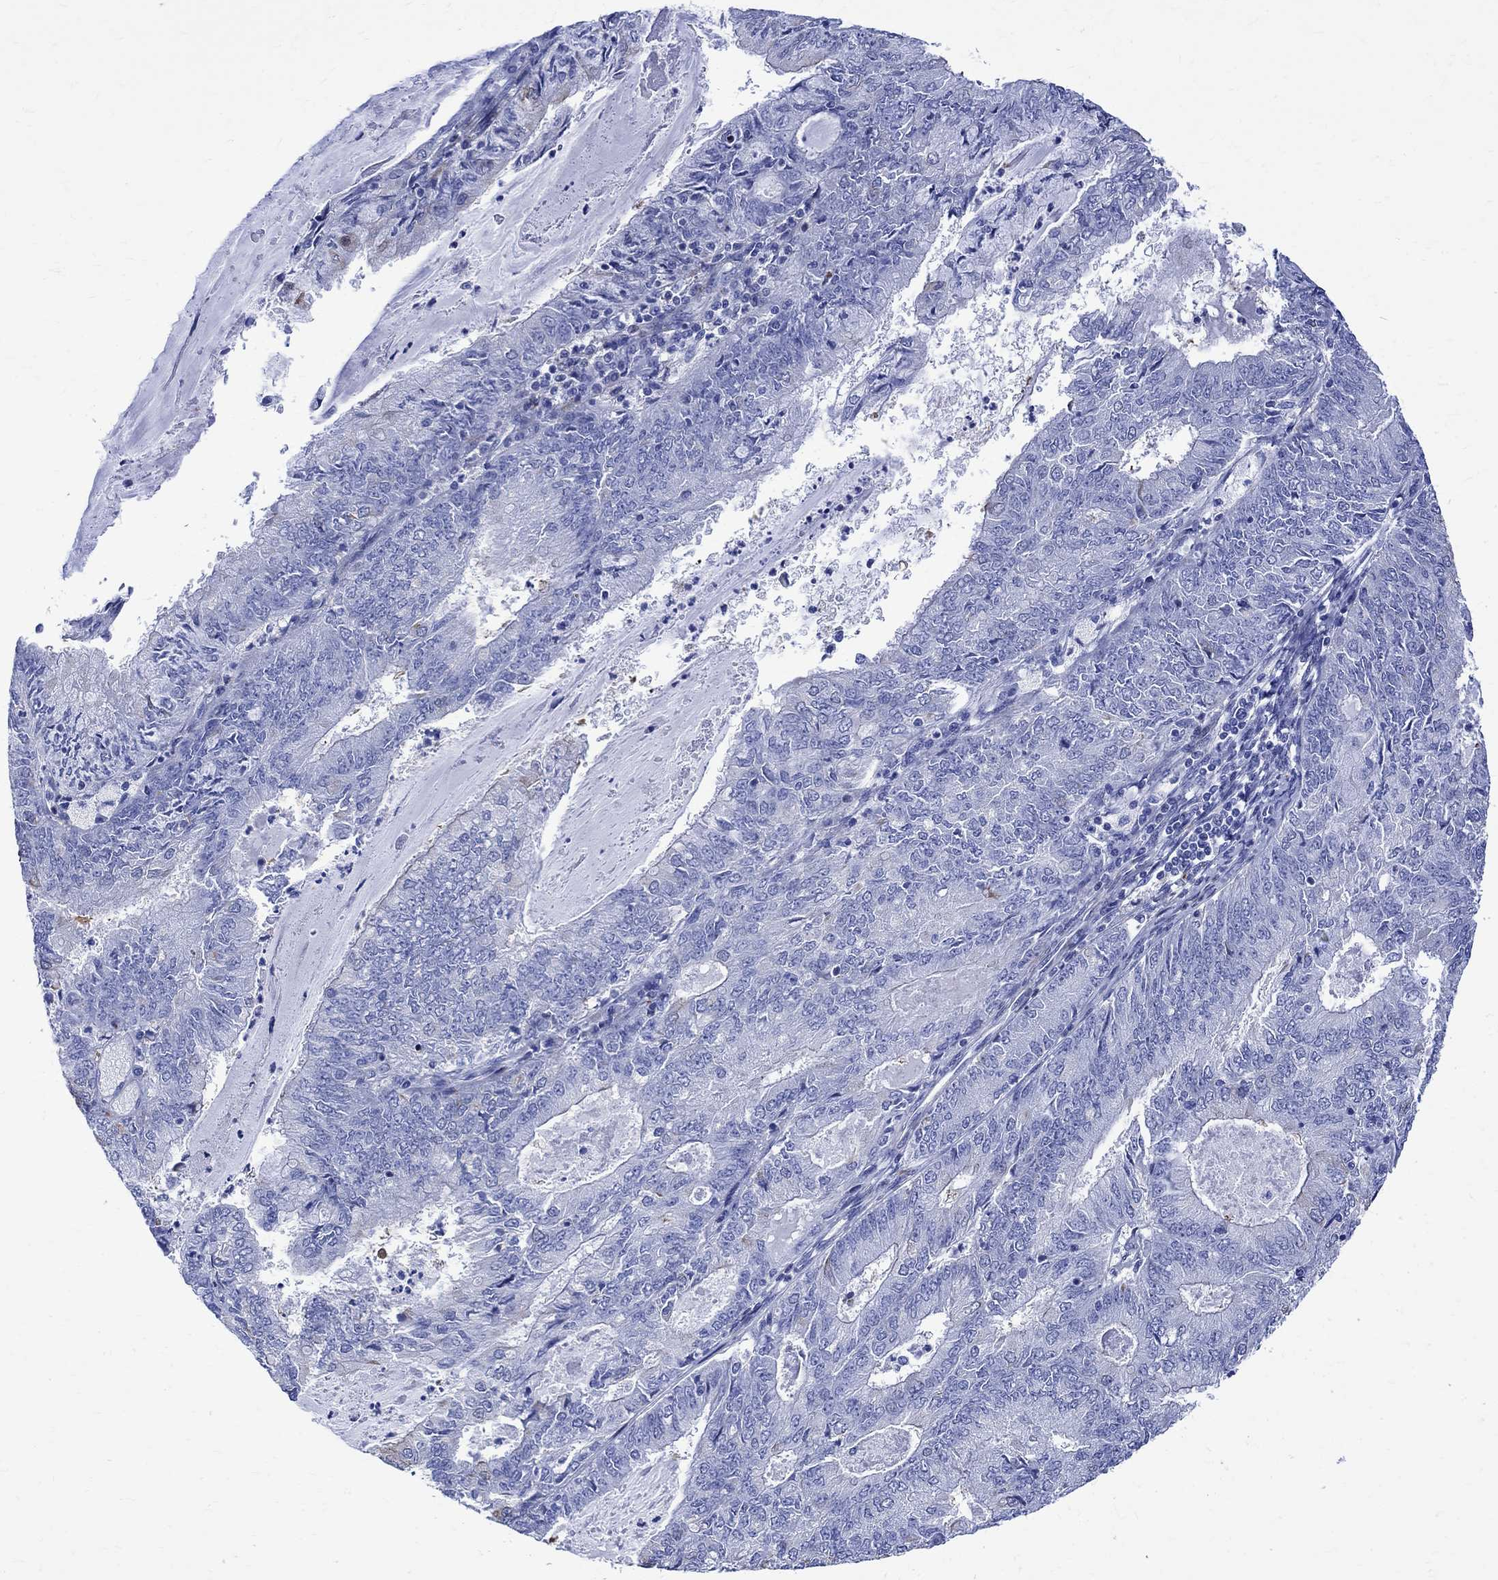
{"staining": {"intensity": "negative", "quantity": "none", "location": "none"}, "tissue": "endometrial cancer", "cell_type": "Tumor cells", "image_type": "cancer", "snomed": [{"axis": "morphology", "description": "Adenocarcinoma, NOS"}, {"axis": "topography", "description": "Endometrium"}], "caption": "Tumor cells show no significant expression in endometrial cancer.", "gene": "PARVB", "patient": {"sex": "female", "age": 57}}